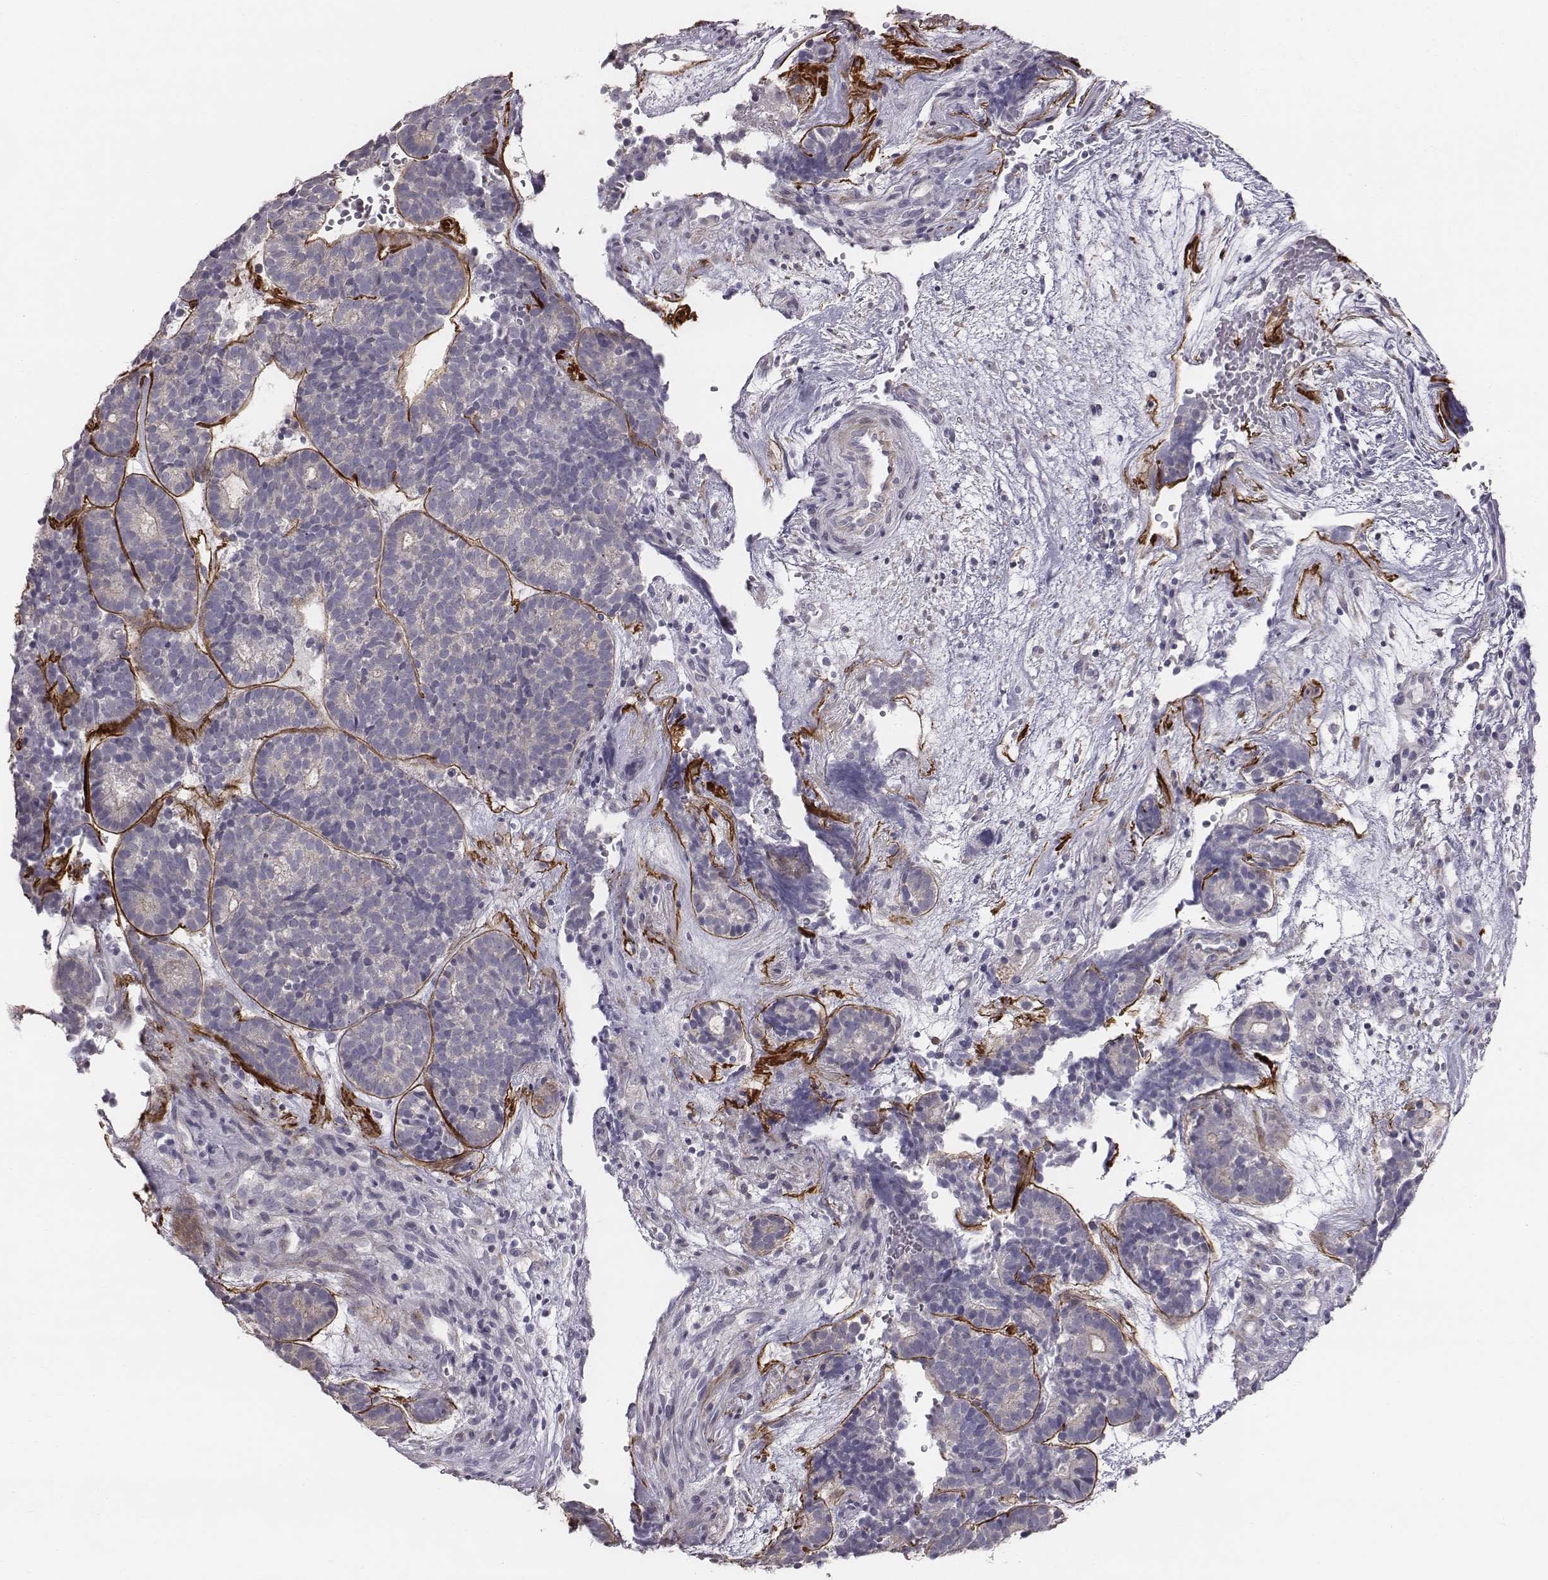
{"staining": {"intensity": "negative", "quantity": "none", "location": "none"}, "tissue": "head and neck cancer", "cell_type": "Tumor cells", "image_type": "cancer", "snomed": [{"axis": "morphology", "description": "Adenocarcinoma, NOS"}, {"axis": "topography", "description": "Head-Neck"}], "caption": "Histopathology image shows no protein expression in tumor cells of adenocarcinoma (head and neck) tissue.", "gene": "PRKCZ", "patient": {"sex": "female", "age": 81}}